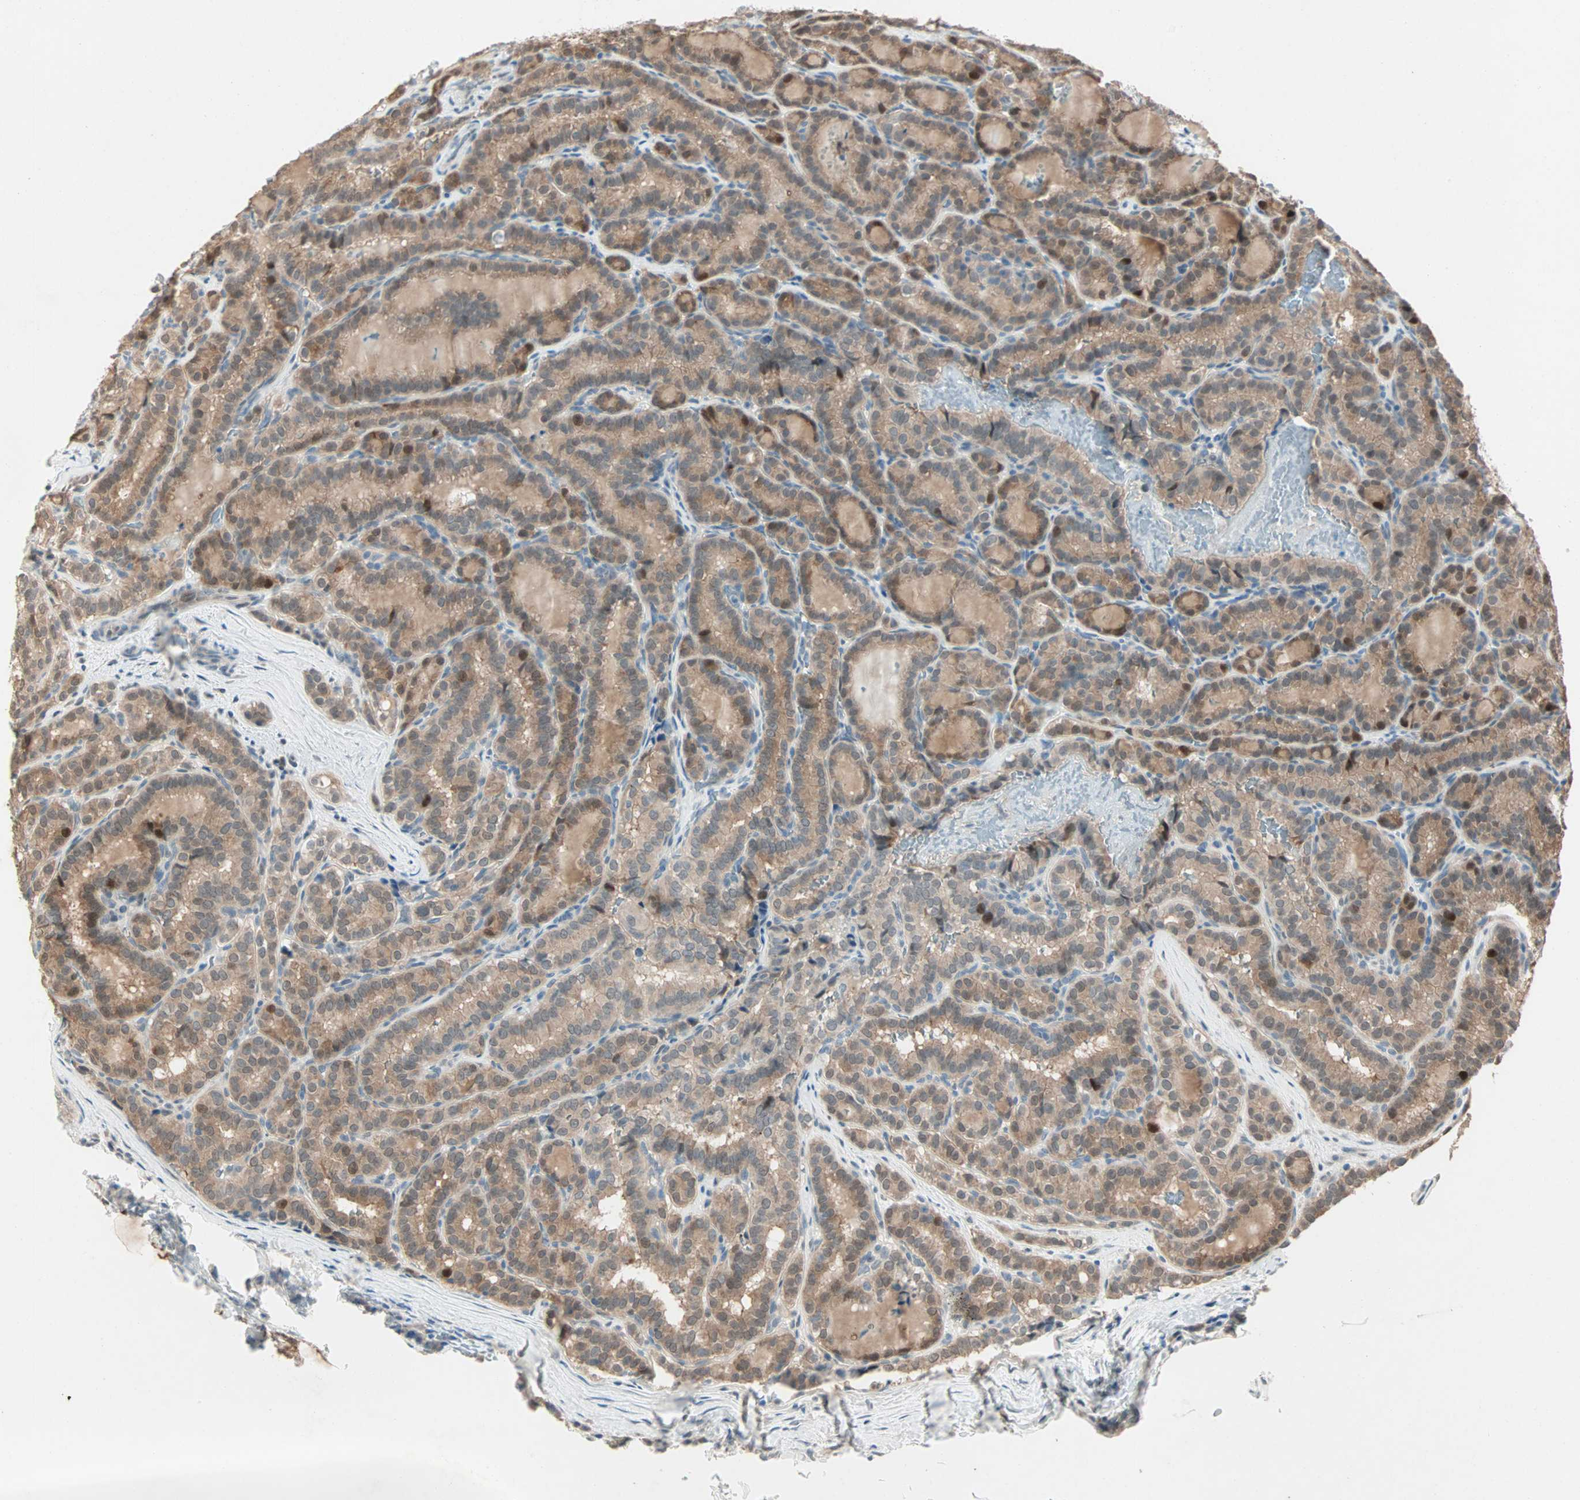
{"staining": {"intensity": "moderate", "quantity": ">75%", "location": "cytoplasmic/membranous,nuclear"}, "tissue": "thyroid cancer", "cell_type": "Tumor cells", "image_type": "cancer", "snomed": [{"axis": "morphology", "description": "Normal tissue, NOS"}, {"axis": "morphology", "description": "Papillary adenocarcinoma, NOS"}, {"axis": "topography", "description": "Thyroid gland"}], "caption": "About >75% of tumor cells in thyroid cancer (papillary adenocarcinoma) demonstrate moderate cytoplasmic/membranous and nuclear protein staining as visualized by brown immunohistochemical staining.", "gene": "RTL6", "patient": {"sex": "female", "age": 30}}